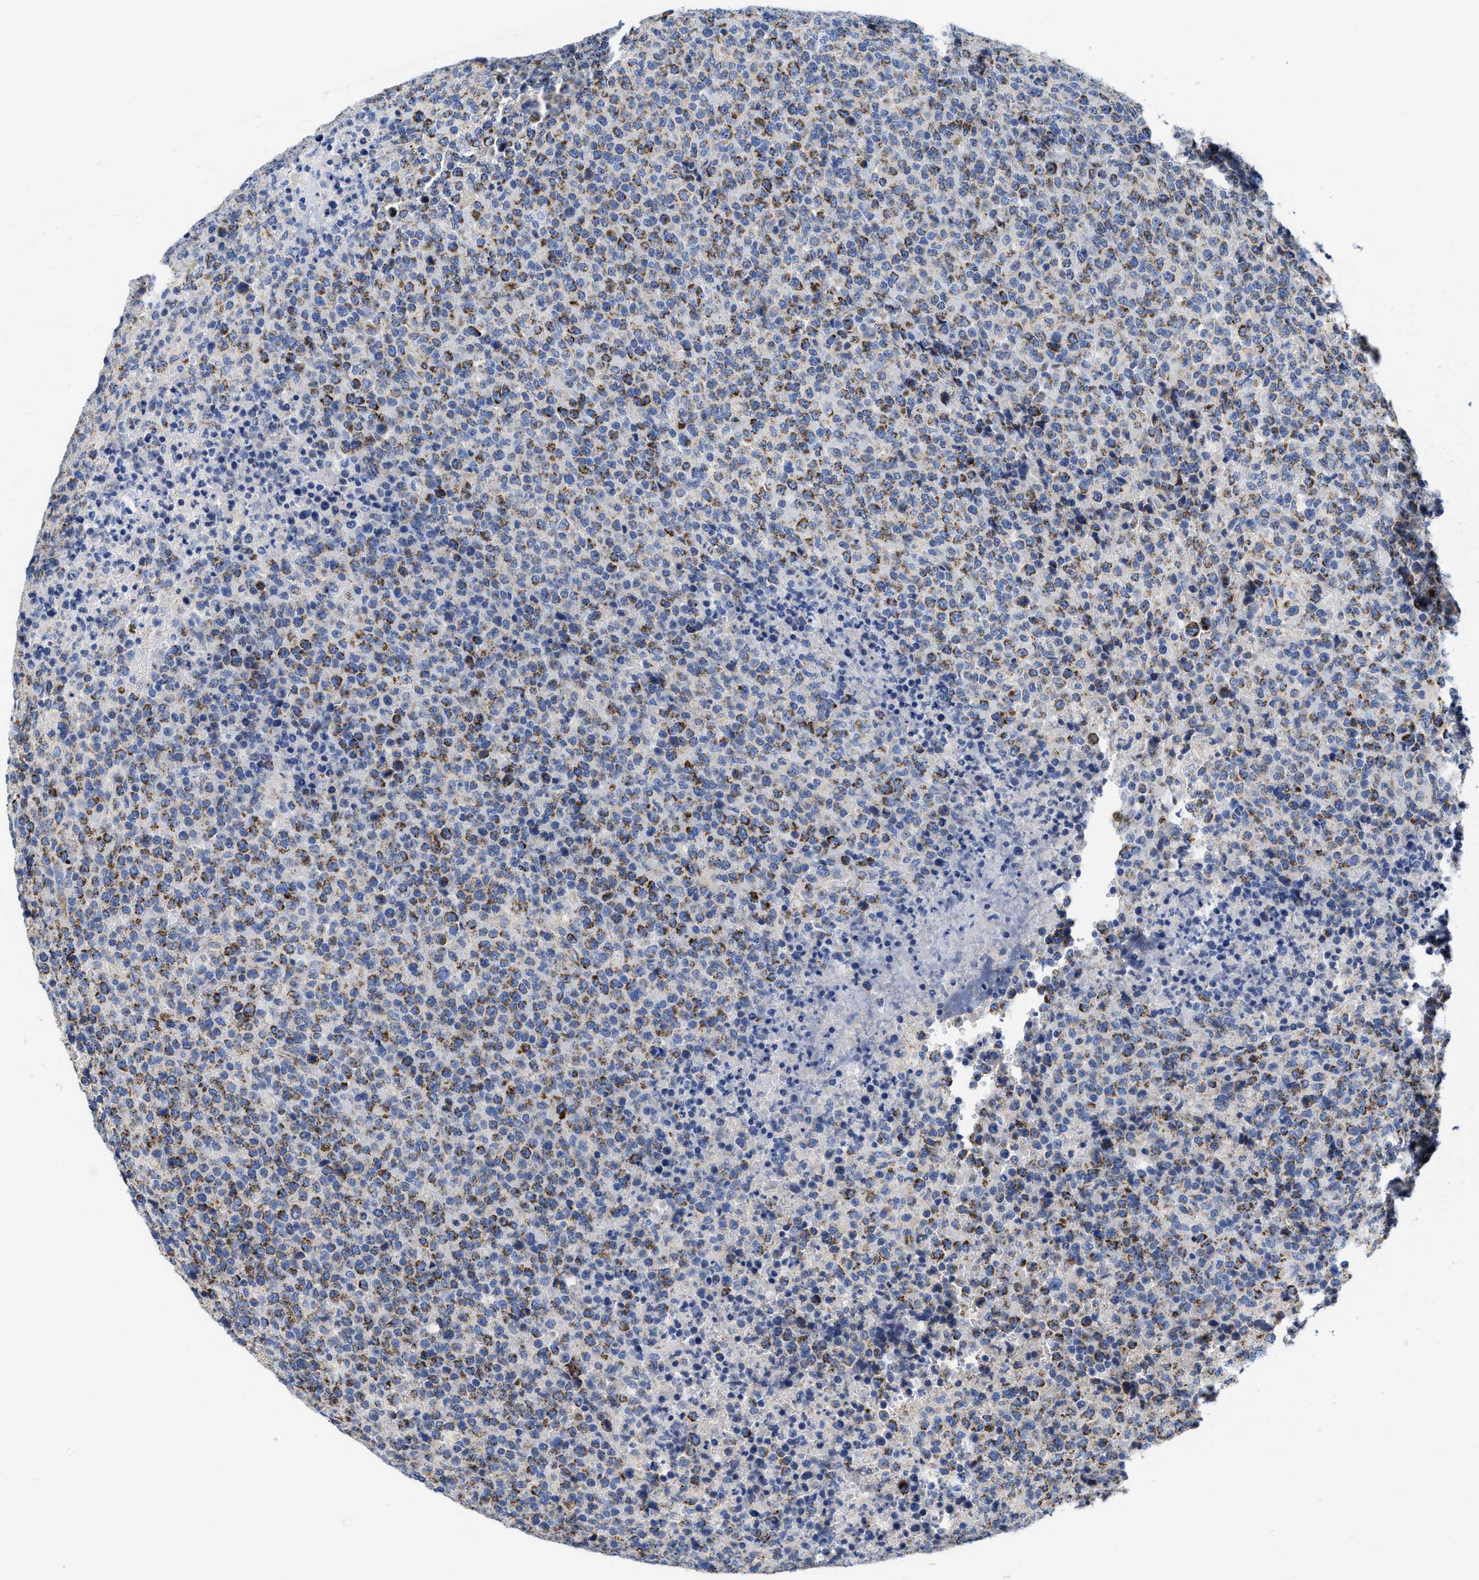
{"staining": {"intensity": "moderate", "quantity": ">75%", "location": "cytoplasmic/membranous"}, "tissue": "lymphoma", "cell_type": "Tumor cells", "image_type": "cancer", "snomed": [{"axis": "morphology", "description": "Malignant lymphoma, non-Hodgkin's type, High grade"}, {"axis": "topography", "description": "Lymph node"}], "caption": "Moderate cytoplasmic/membranous positivity is seen in approximately >75% of tumor cells in high-grade malignant lymphoma, non-Hodgkin's type. (Brightfield microscopy of DAB IHC at high magnification).", "gene": "TBRG4", "patient": {"sex": "male", "age": 13}}